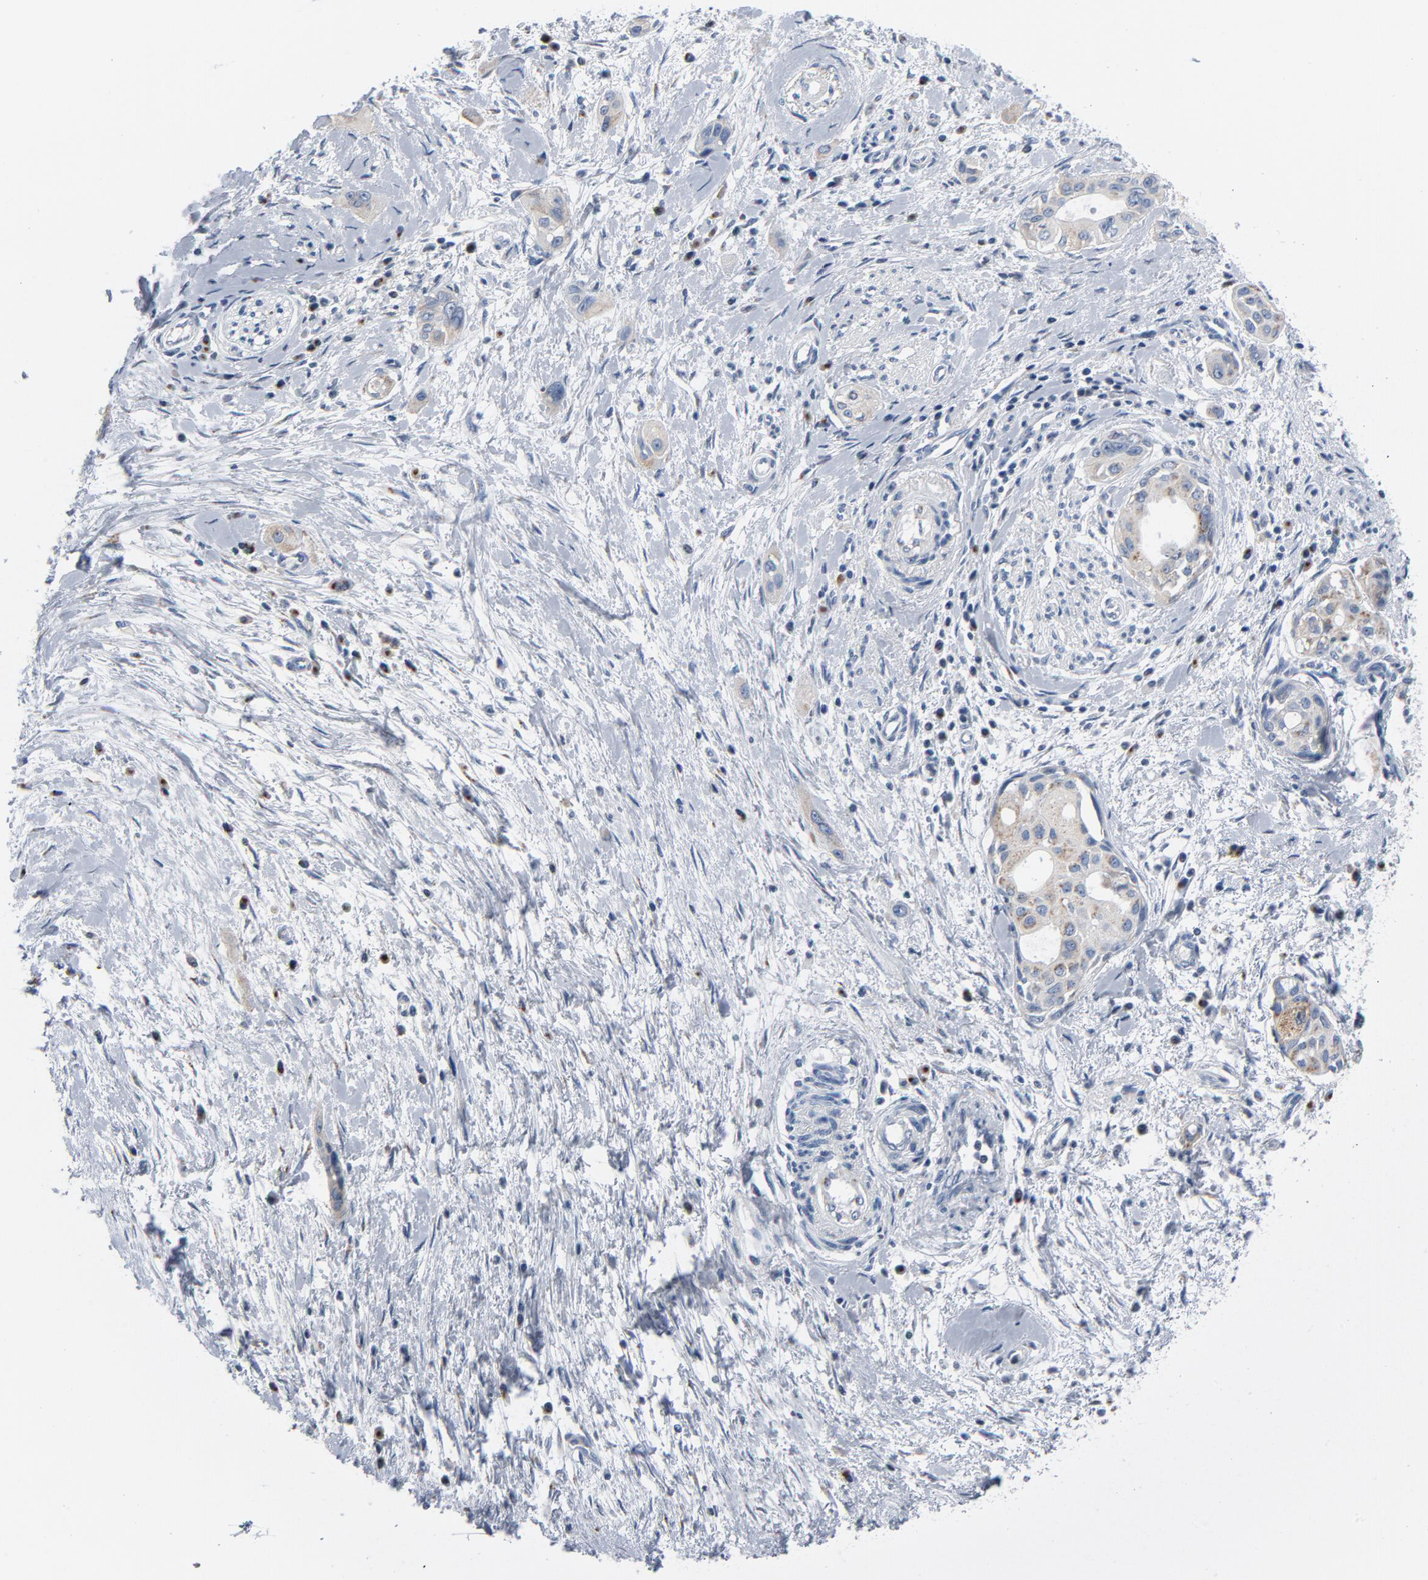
{"staining": {"intensity": "moderate", "quantity": "25%-75%", "location": "cytoplasmic/membranous"}, "tissue": "pancreatic cancer", "cell_type": "Tumor cells", "image_type": "cancer", "snomed": [{"axis": "morphology", "description": "Adenocarcinoma, NOS"}, {"axis": "topography", "description": "Pancreas"}], "caption": "Moderate cytoplasmic/membranous protein staining is appreciated in approximately 25%-75% of tumor cells in pancreatic cancer. The staining is performed using DAB brown chromogen to label protein expression. The nuclei are counter-stained blue using hematoxylin.", "gene": "YIPF6", "patient": {"sex": "female", "age": 60}}